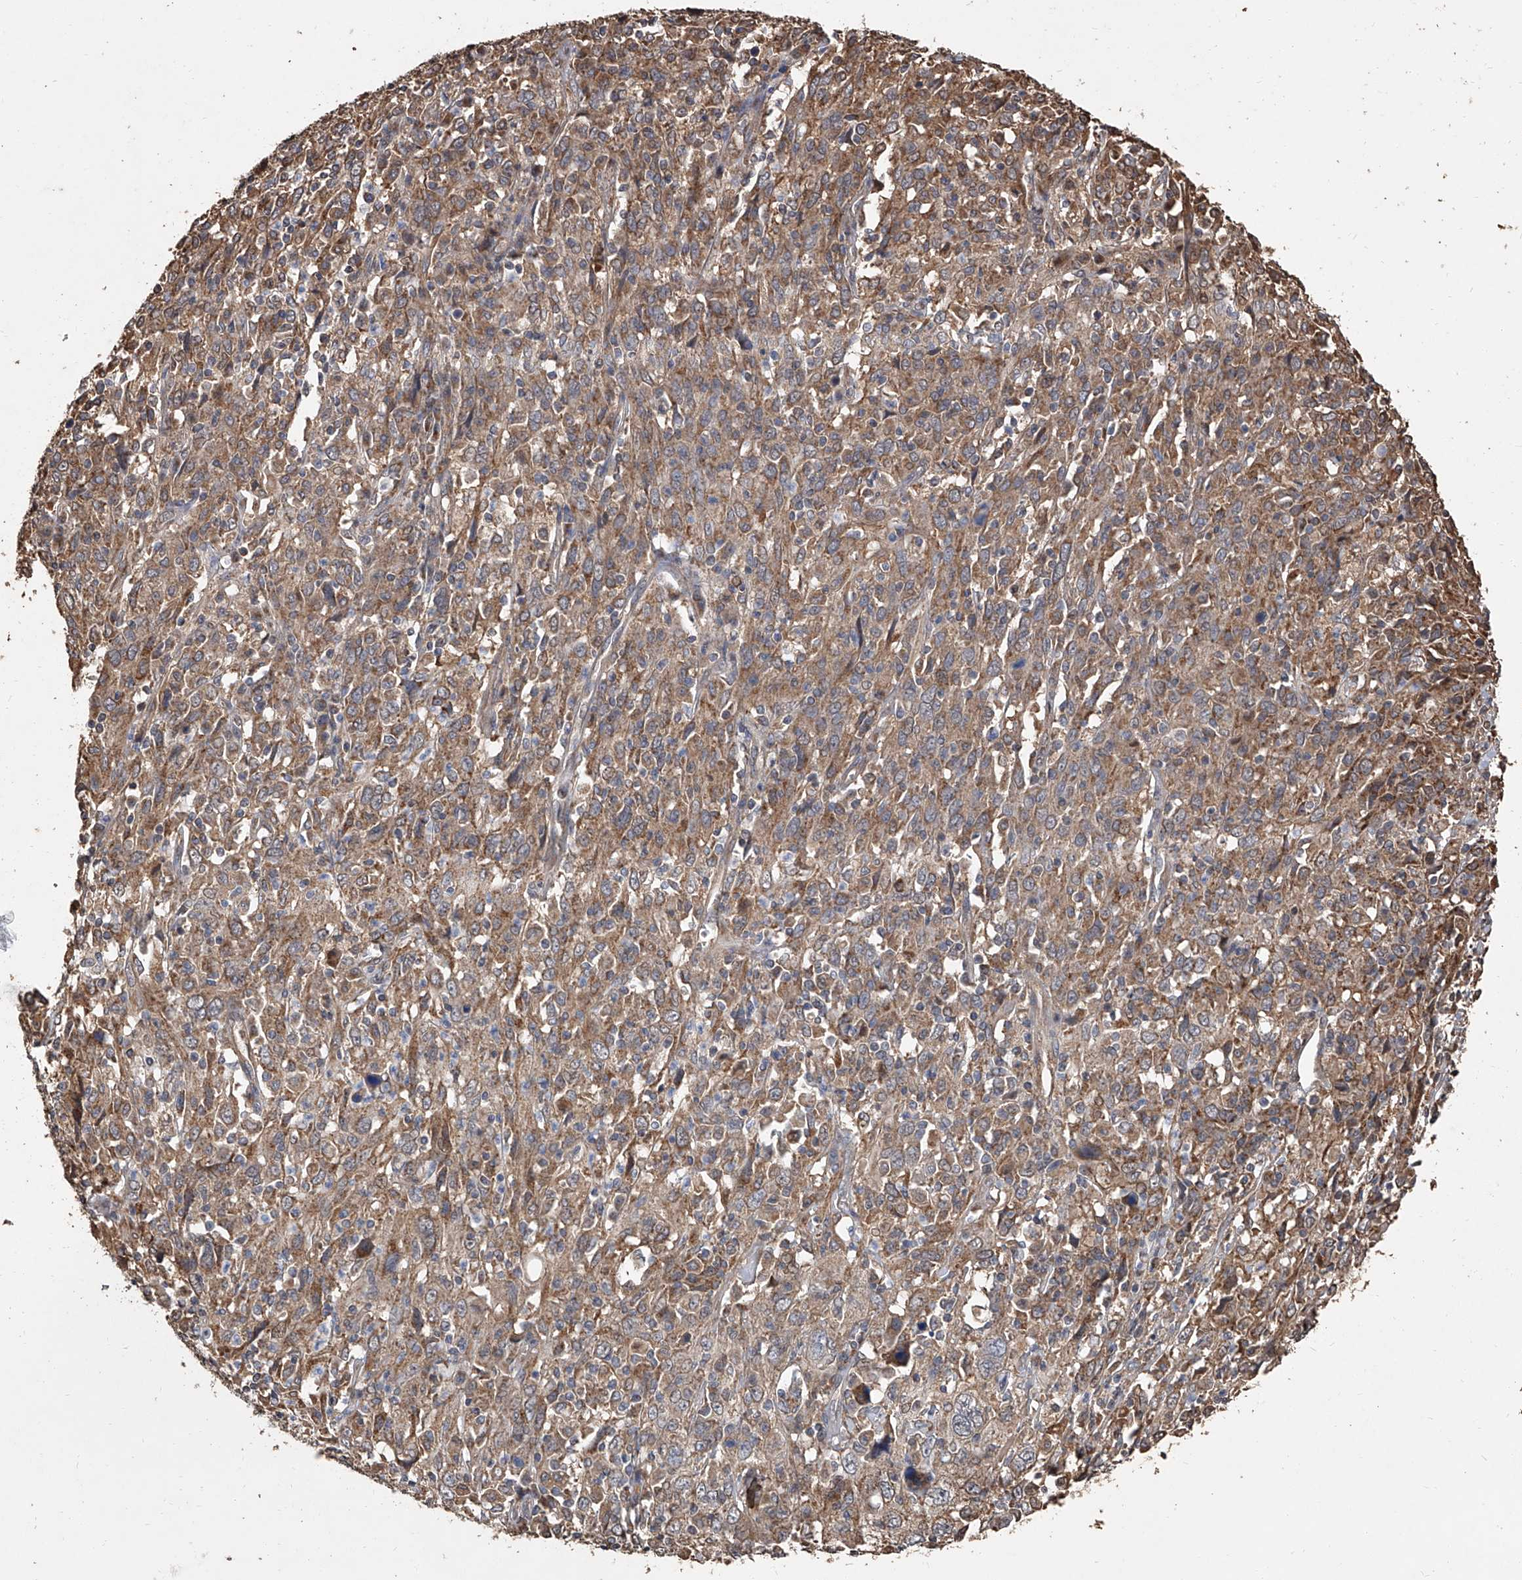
{"staining": {"intensity": "moderate", "quantity": ">75%", "location": "cytoplasmic/membranous"}, "tissue": "cervical cancer", "cell_type": "Tumor cells", "image_type": "cancer", "snomed": [{"axis": "morphology", "description": "Squamous cell carcinoma, NOS"}, {"axis": "topography", "description": "Cervix"}], "caption": "Tumor cells exhibit medium levels of moderate cytoplasmic/membranous expression in about >75% of cells in human squamous cell carcinoma (cervical).", "gene": "LTV1", "patient": {"sex": "female", "age": 46}}